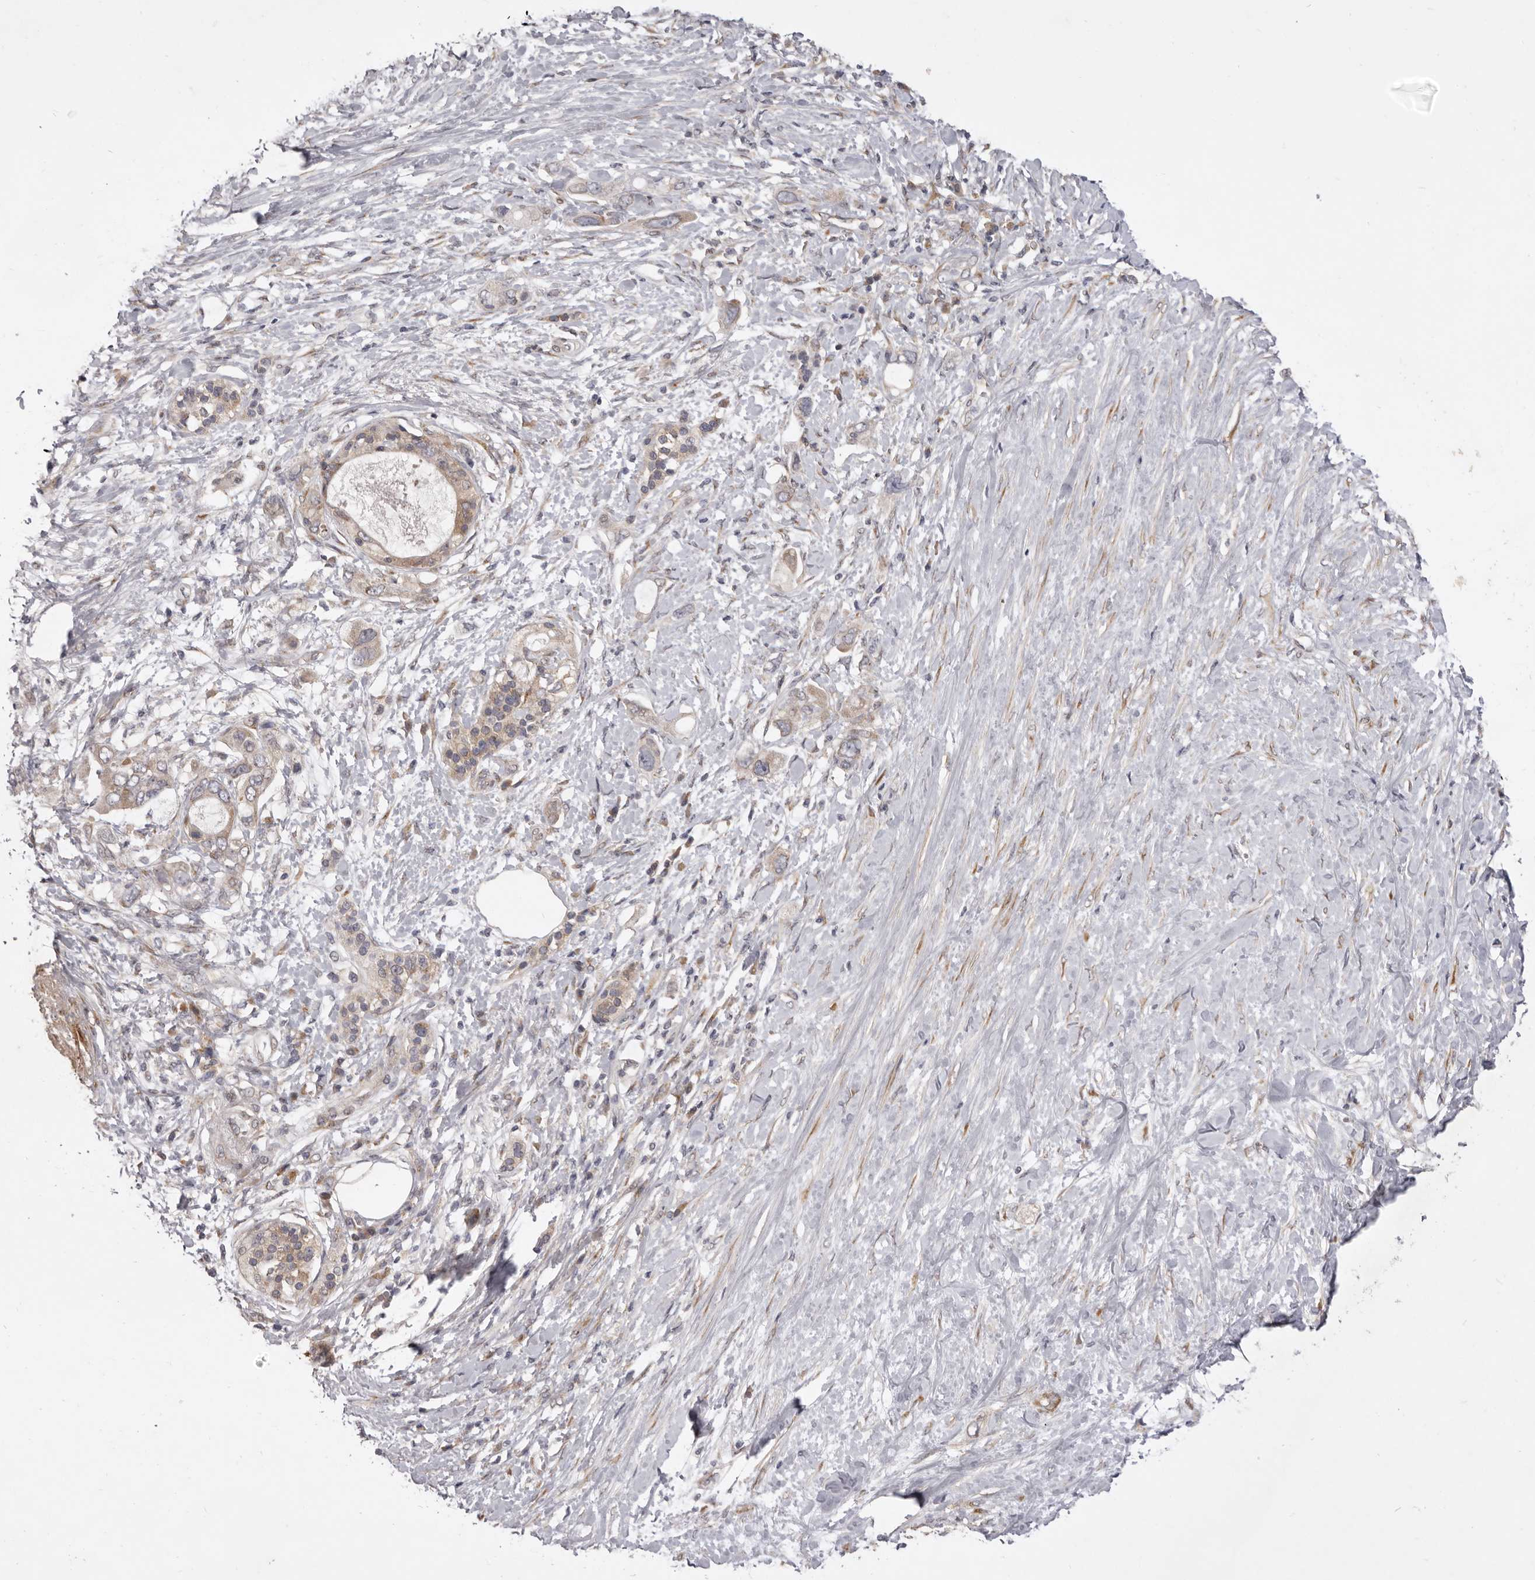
{"staining": {"intensity": "weak", "quantity": ">75%", "location": "cytoplasmic/membranous"}, "tissue": "pancreatic cancer", "cell_type": "Tumor cells", "image_type": "cancer", "snomed": [{"axis": "morphology", "description": "Adenocarcinoma, NOS"}, {"axis": "topography", "description": "Pancreas"}], "caption": "Immunohistochemistry (IHC) (DAB) staining of adenocarcinoma (pancreatic) exhibits weak cytoplasmic/membranous protein positivity in approximately >75% of tumor cells.", "gene": "TBC1D8B", "patient": {"sex": "female", "age": 56}}